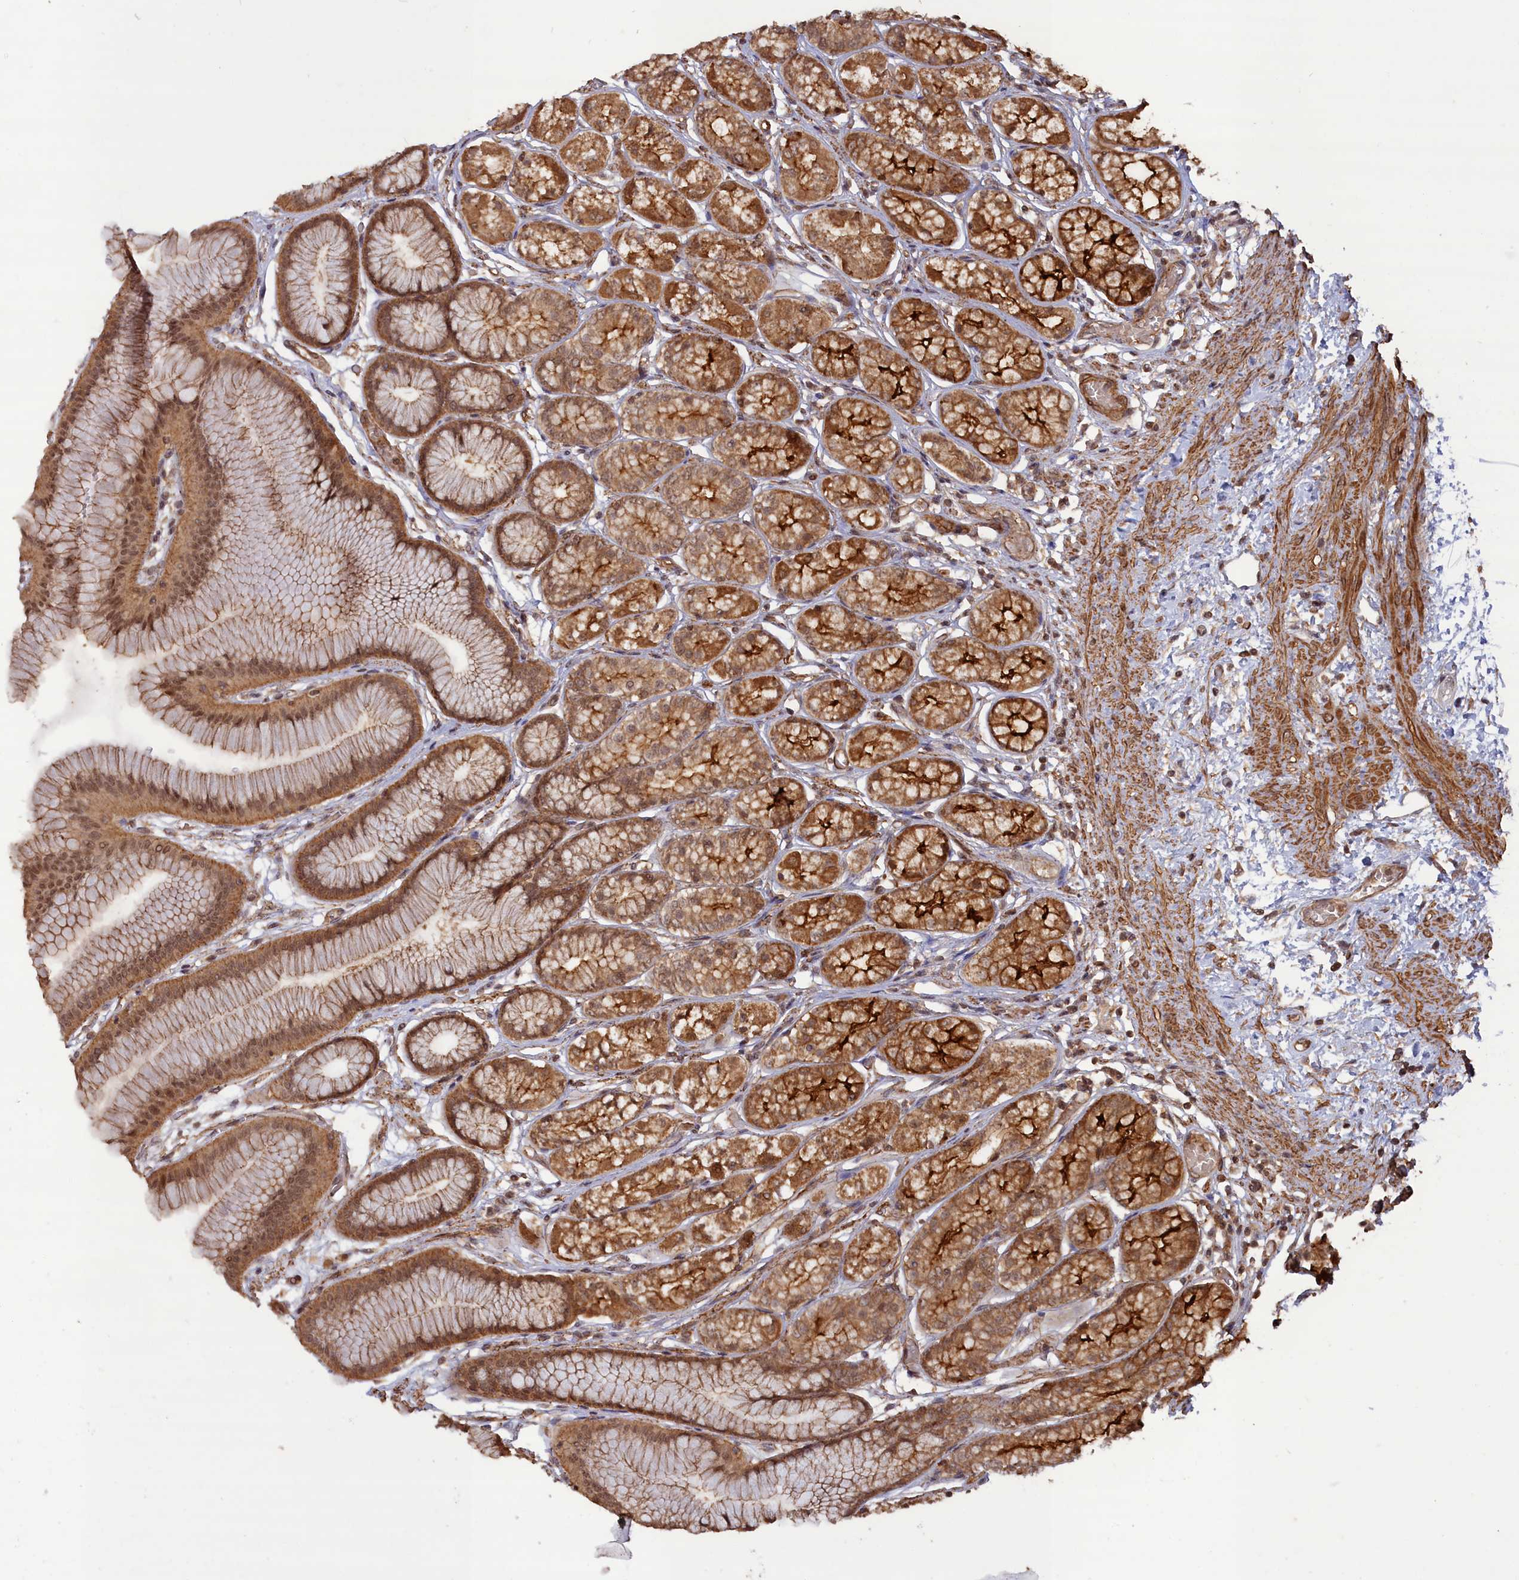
{"staining": {"intensity": "moderate", "quantity": ">75%", "location": "cytoplasmic/membranous,nuclear"}, "tissue": "stomach", "cell_type": "Glandular cells", "image_type": "normal", "snomed": [{"axis": "morphology", "description": "Normal tissue, NOS"}, {"axis": "morphology", "description": "Adenocarcinoma, NOS"}, {"axis": "morphology", "description": "Adenocarcinoma, High grade"}, {"axis": "topography", "description": "Stomach, upper"}, {"axis": "topography", "description": "Stomach"}], "caption": "An image showing moderate cytoplasmic/membranous,nuclear staining in approximately >75% of glandular cells in benign stomach, as visualized by brown immunohistochemical staining.", "gene": "CCDC174", "patient": {"sex": "female", "age": 65}}